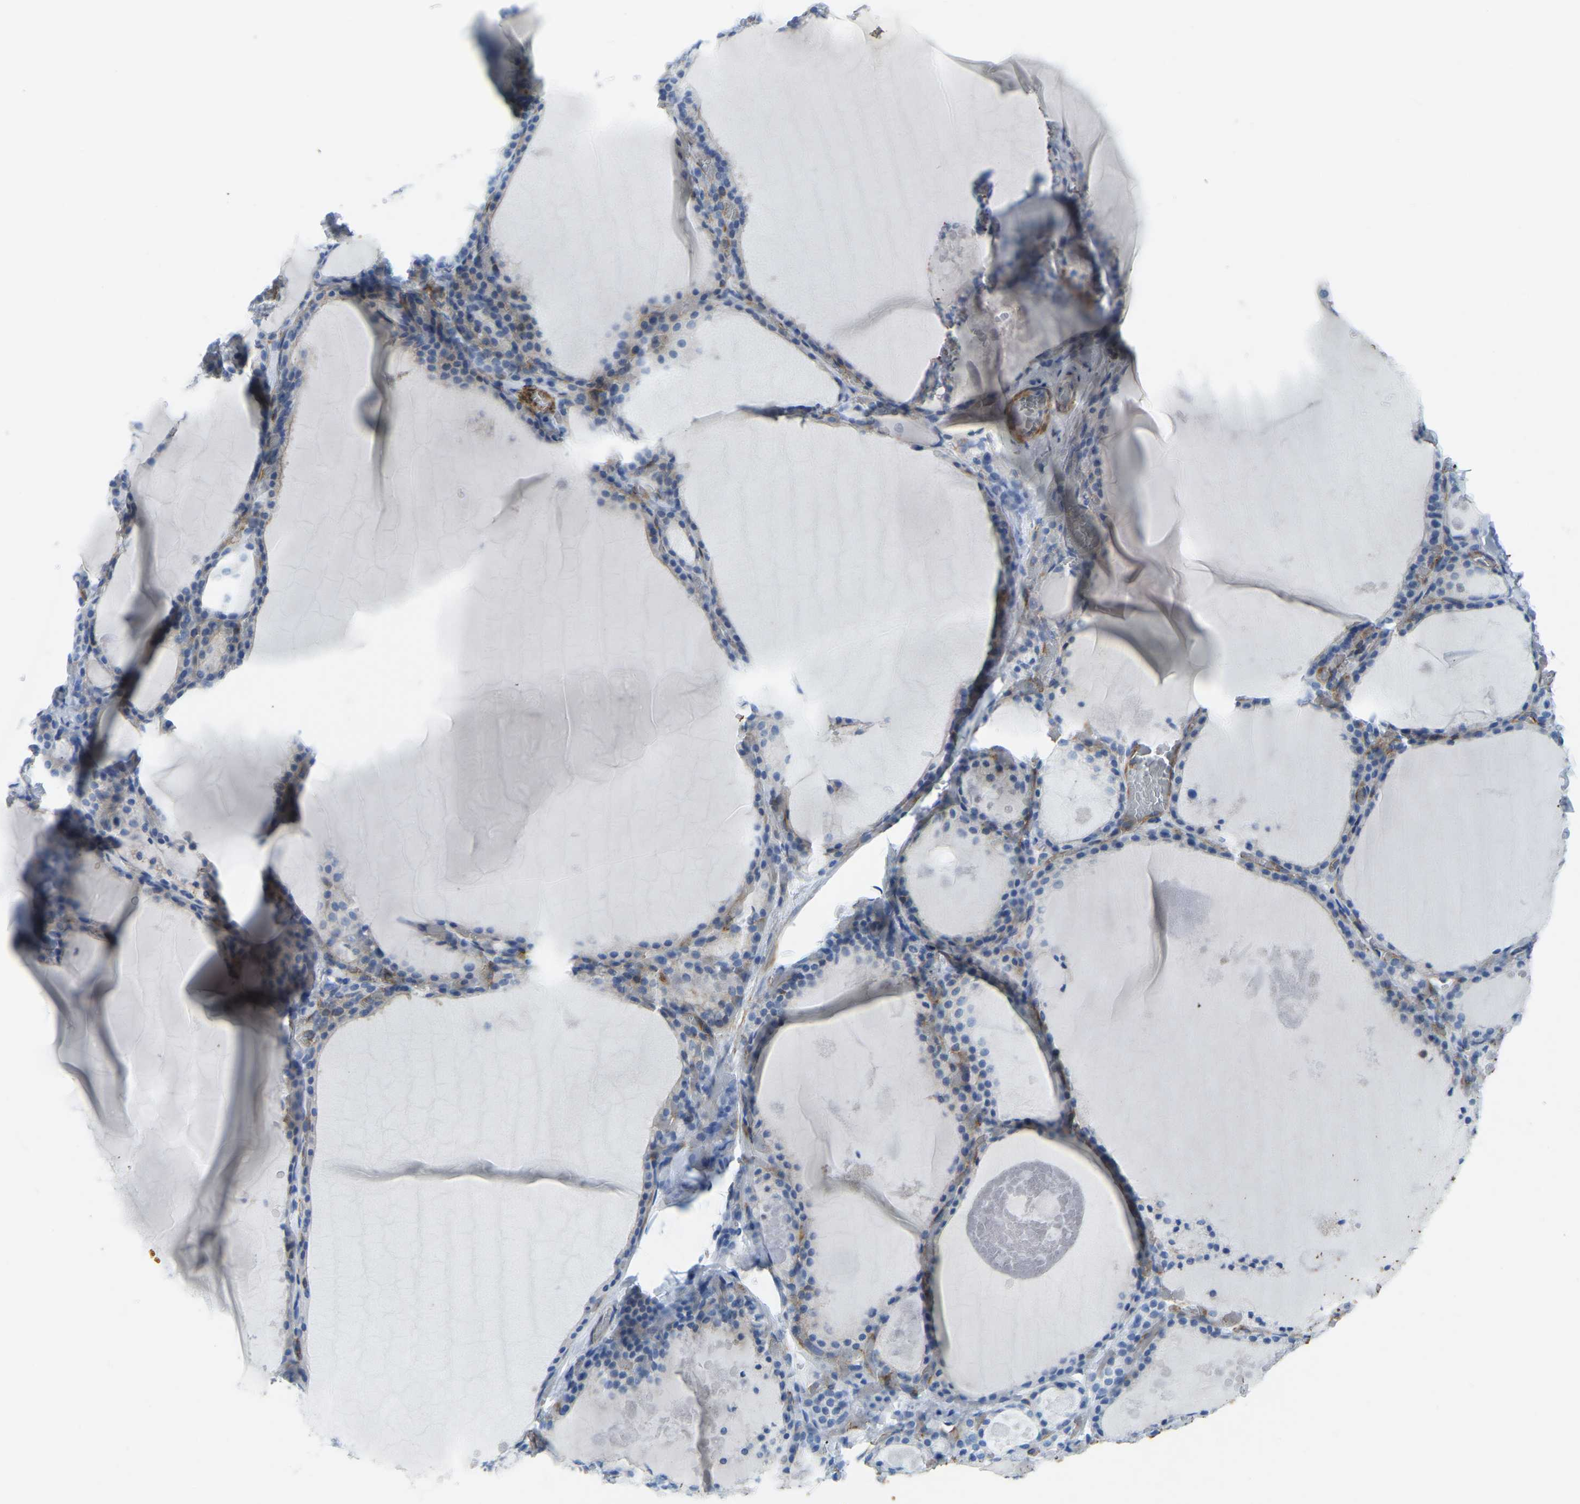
{"staining": {"intensity": "weak", "quantity": "<25%", "location": "cytoplasmic/membranous"}, "tissue": "thyroid gland", "cell_type": "Glandular cells", "image_type": "normal", "snomed": [{"axis": "morphology", "description": "Normal tissue, NOS"}, {"axis": "topography", "description": "Thyroid gland"}], "caption": "Immunohistochemistry (IHC) image of normal thyroid gland stained for a protein (brown), which shows no expression in glandular cells.", "gene": "MYL3", "patient": {"sex": "male", "age": 56}}